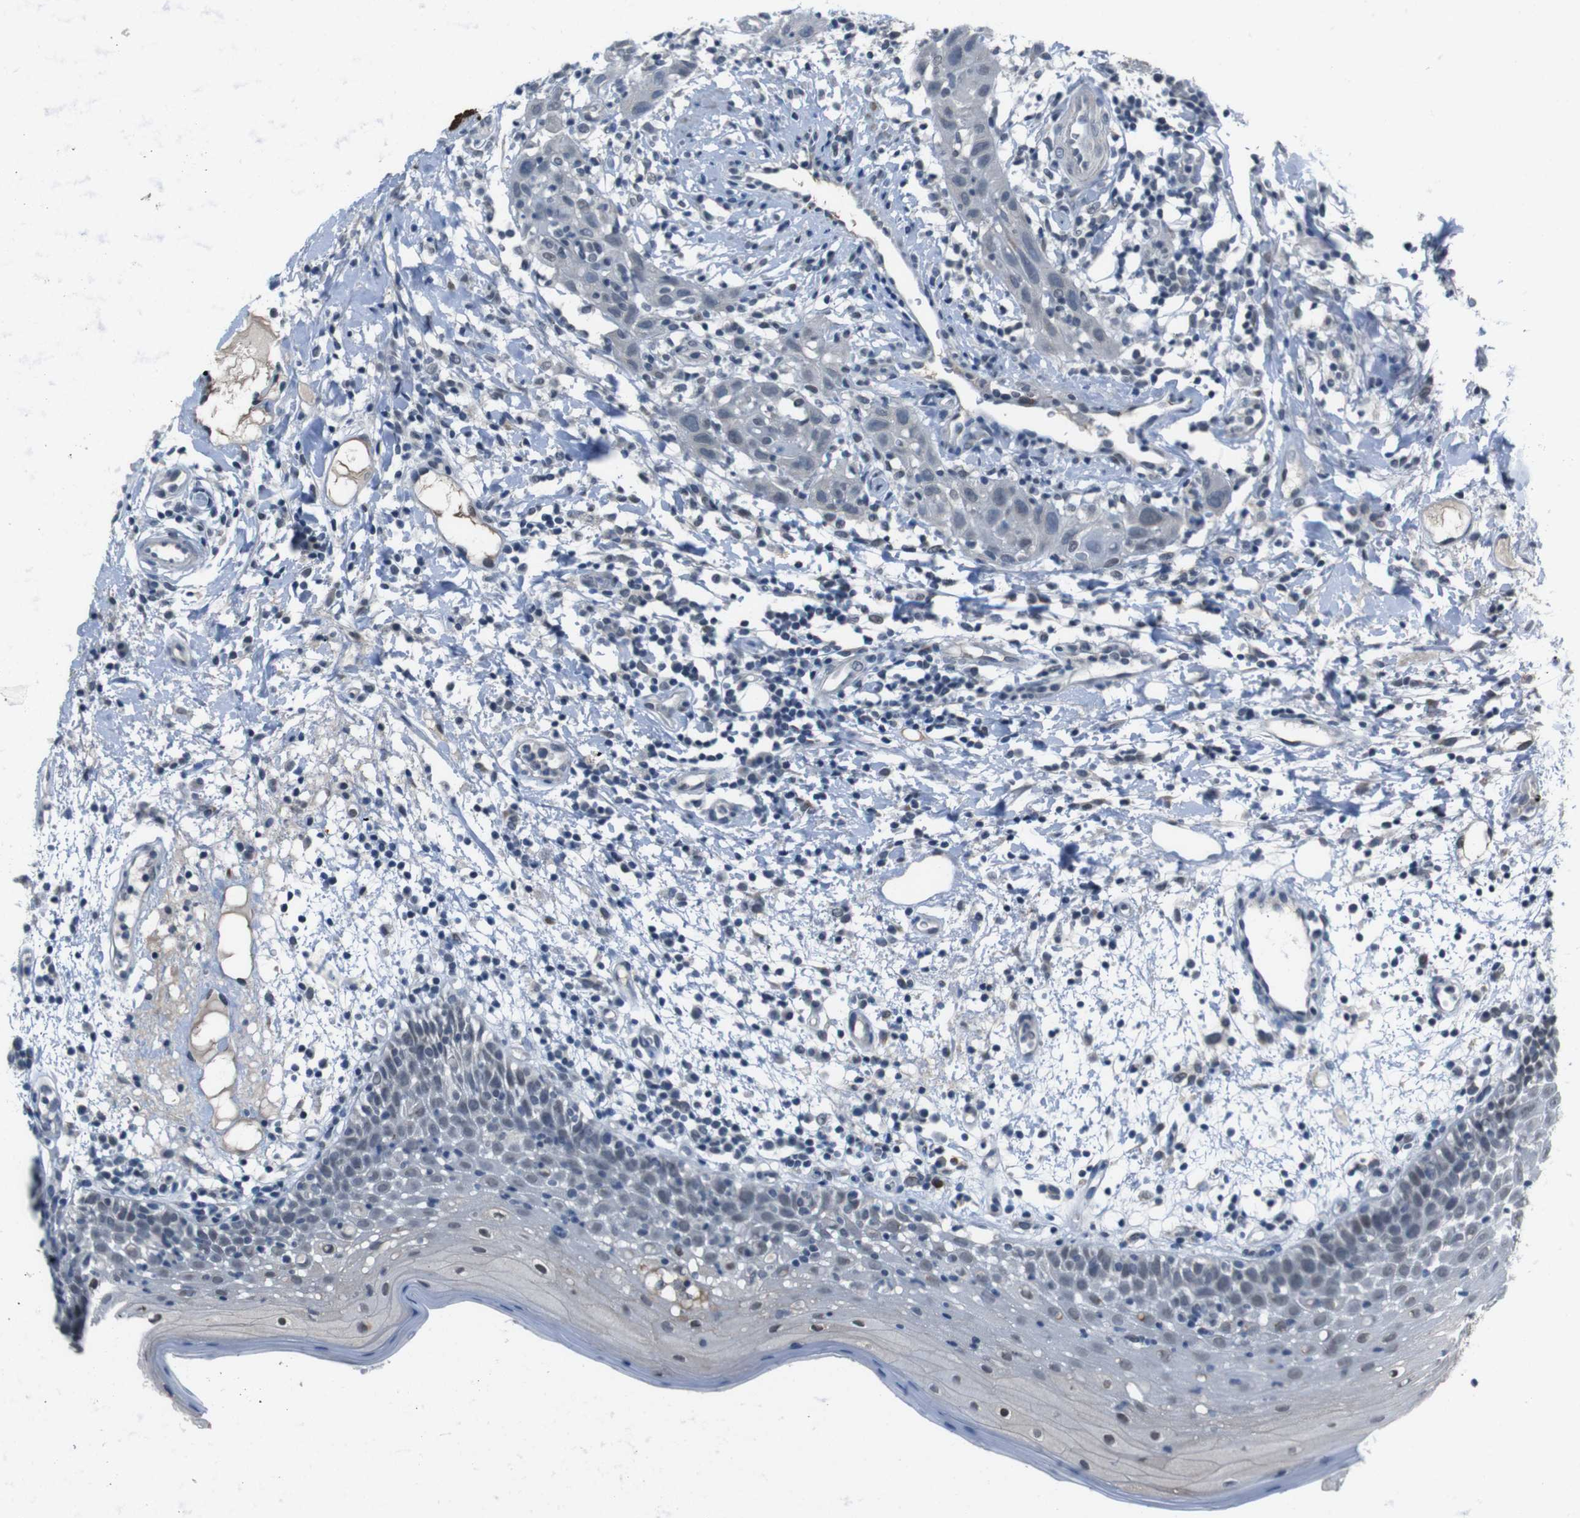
{"staining": {"intensity": "negative", "quantity": "none", "location": "none"}, "tissue": "oral mucosa", "cell_type": "Squamous epithelial cells", "image_type": "normal", "snomed": [{"axis": "morphology", "description": "Normal tissue, NOS"}, {"axis": "morphology", "description": "Squamous cell carcinoma, NOS"}, {"axis": "topography", "description": "Skeletal muscle"}, {"axis": "topography", "description": "Oral tissue"}], "caption": "Photomicrograph shows no significant protein expression in squamous epithelial cells of normal oral mucosa. (Brightfield microscopy of DAB (3,3'-diaminobenzidine) IHC at high magnification).", "gene": "CDHR2", "patient": {"sex": "male", "age": 71}}